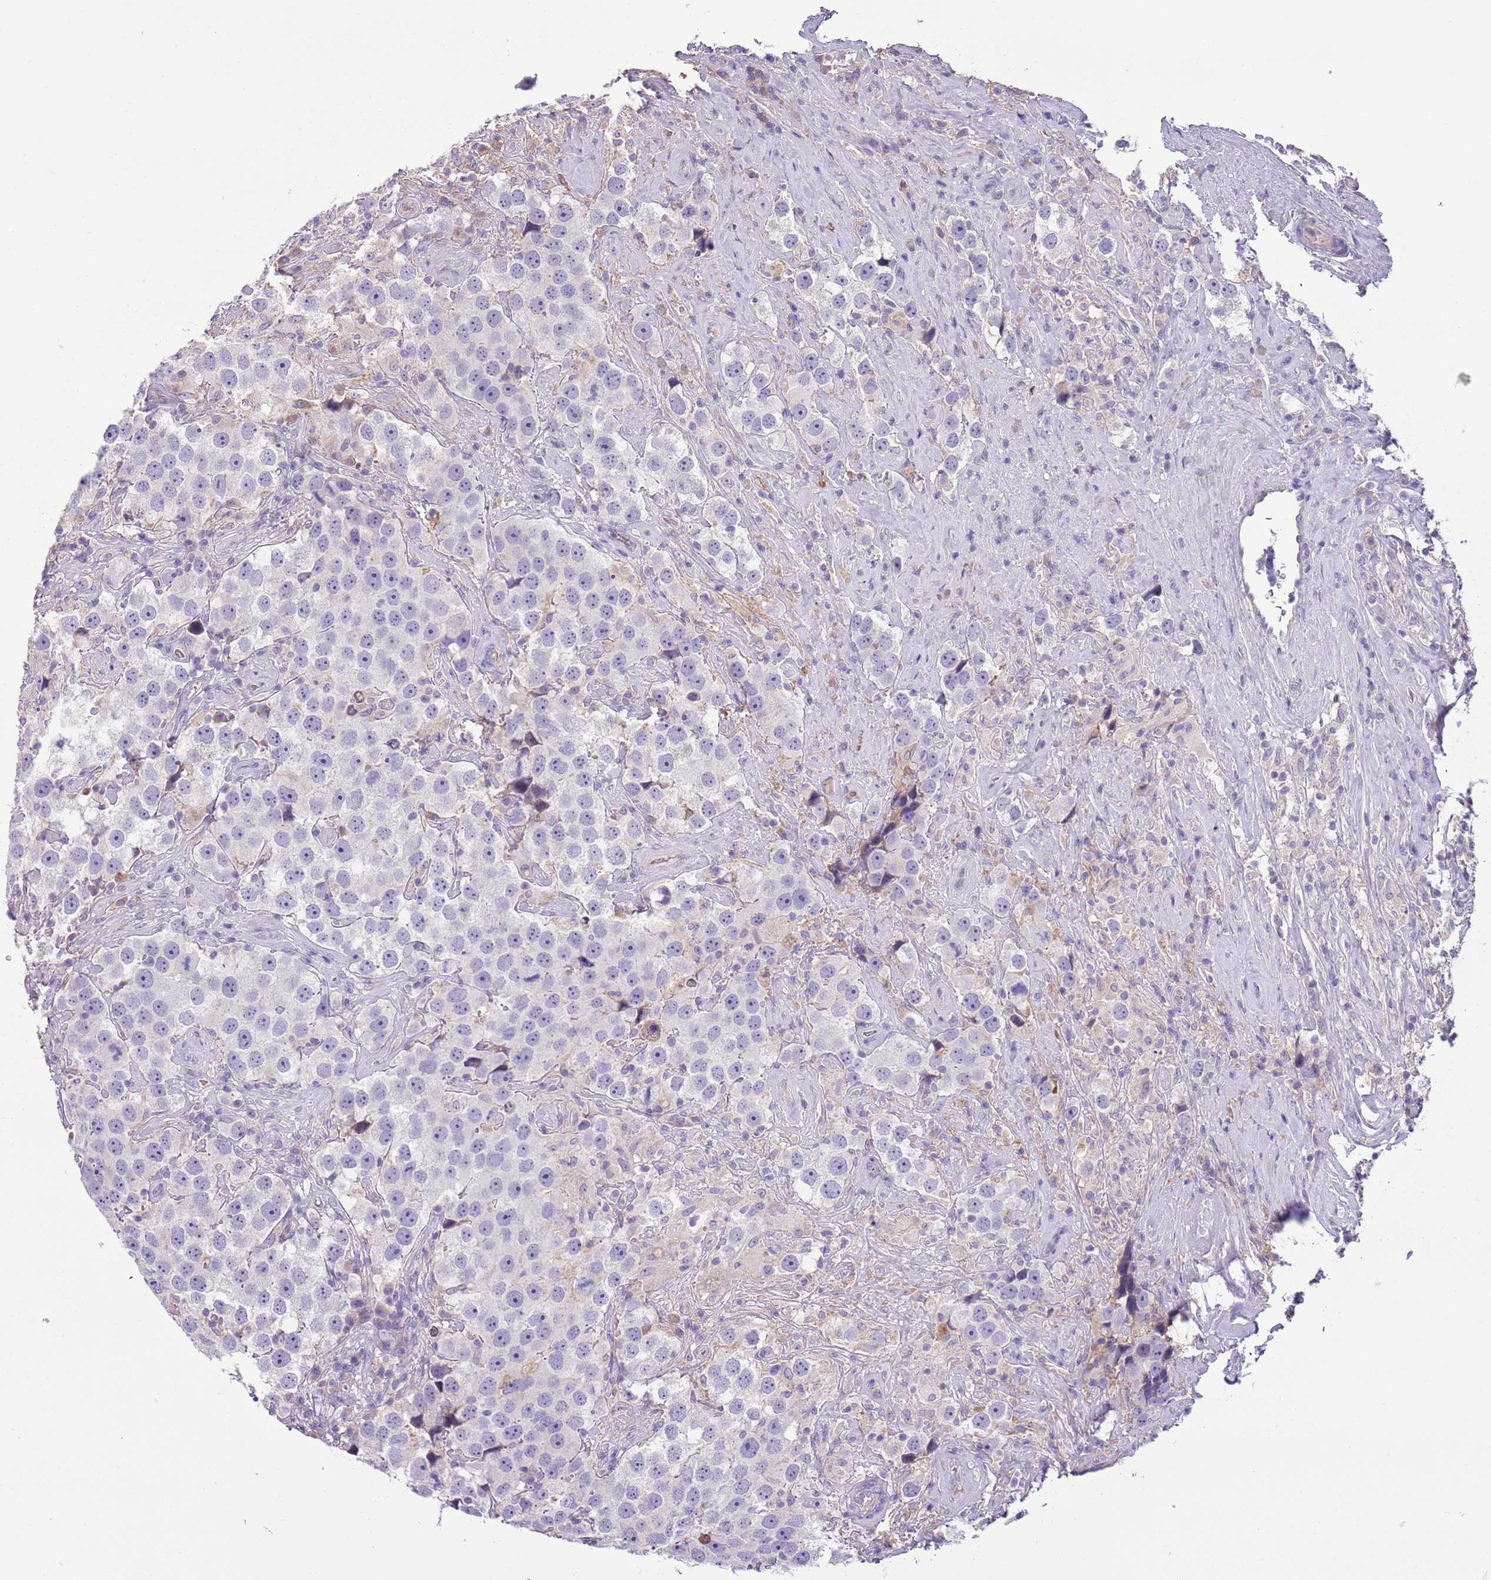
{"staining": {"intensity": "negative", "quantity": "none", "location": "none"}, "tissue": "testis cancer", "cell_type": "Tumor cells", "image_type": "cancer", "snomed": [{"axis": "morphology", "description": "Seminoma, NOS"}, {"axis": "topography", "description": "Testis"}], "caption": "The image exhibits no significant expression in tumor cells of testis cancer.", "gene": "HES3", "patient": {"sex": "male", "age": 49}}